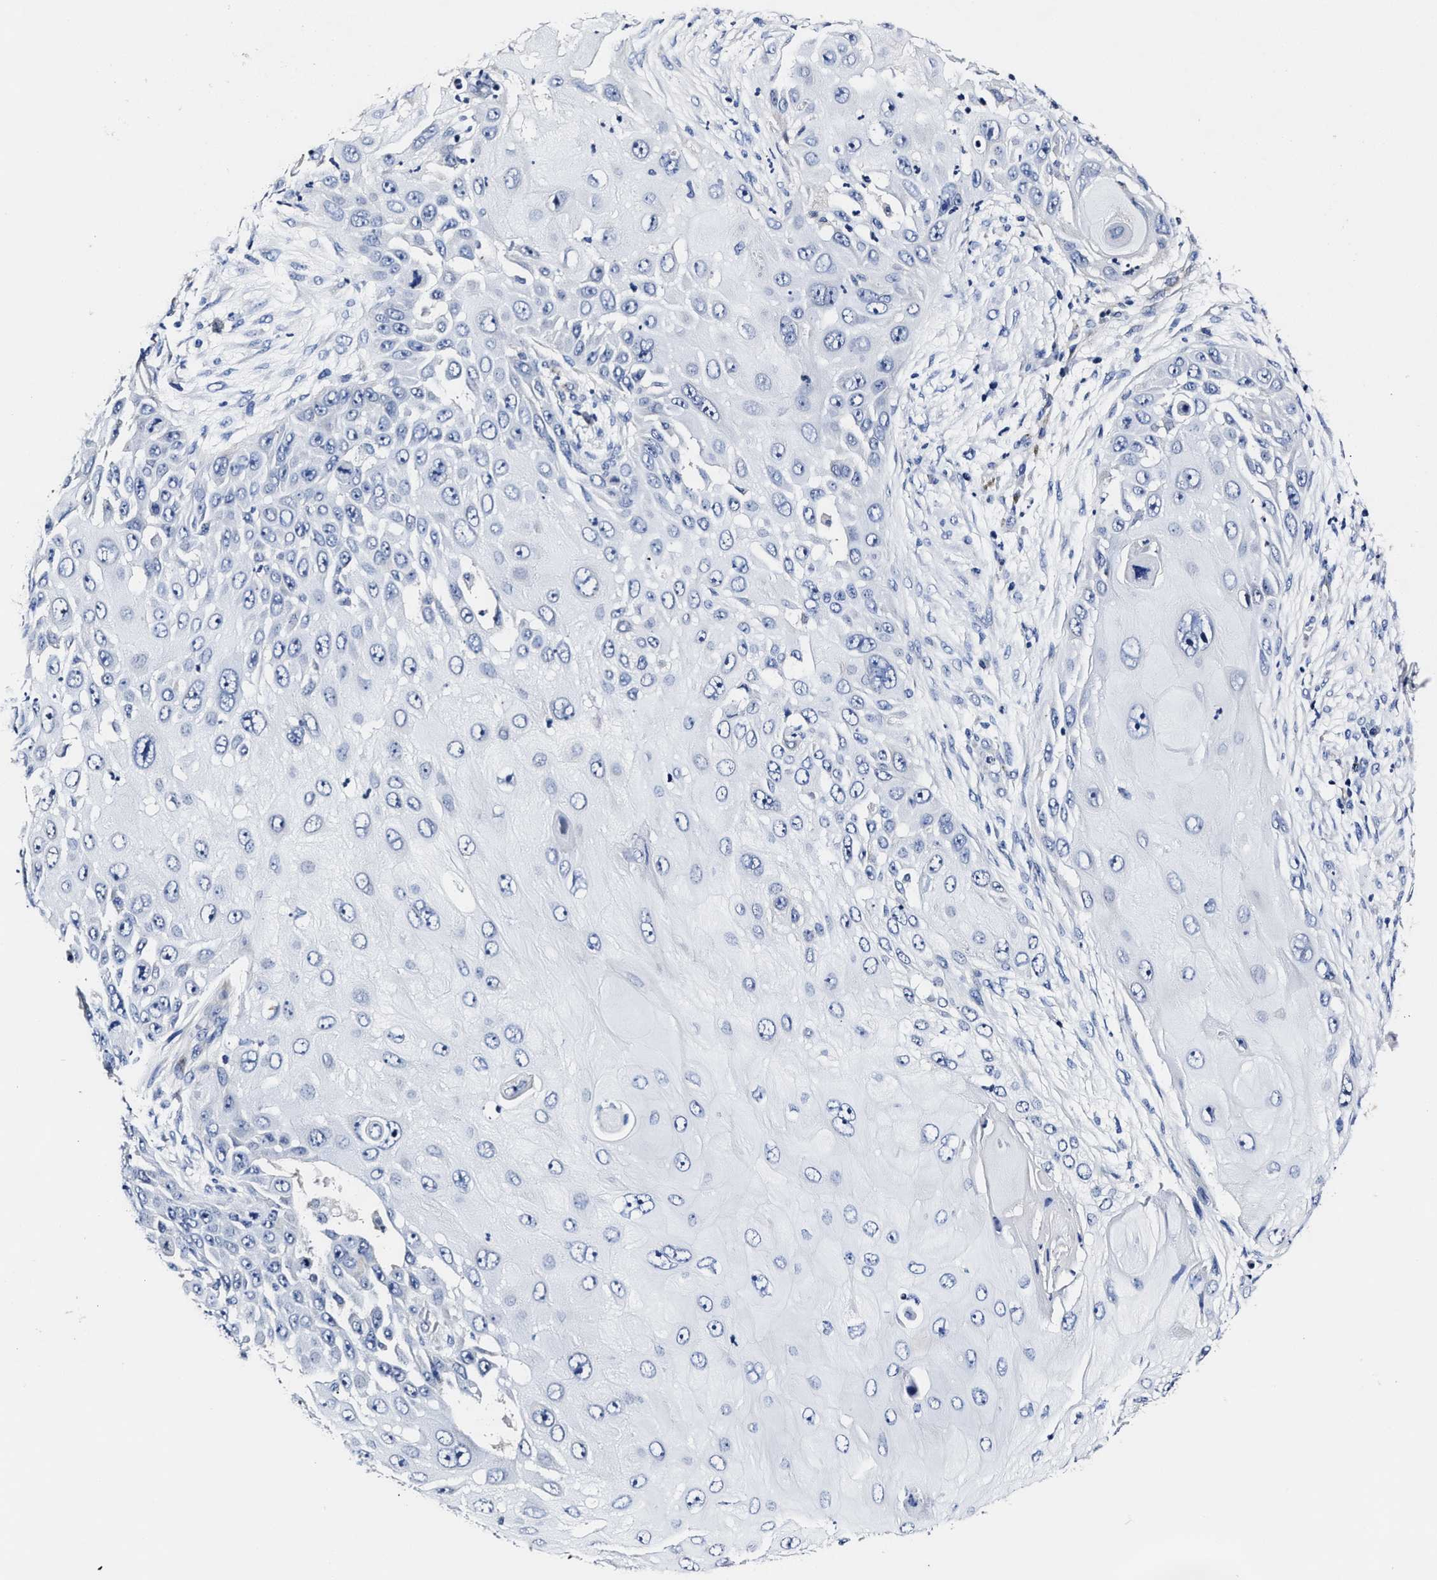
{"staining": {"intensity": "negative", "quantity": "none", "location": "none"}, "tissue": "skin cancer", "cell_type": "Tumor cells", "image_type": "cancer", "snomed": [{"axis": "morphology", "description": "Squamous cell carcinoma, NOS"}, {"axis": "topography", "description": "Skin"}], "caption": "Protein analysis of skin cancer displays no significant staining in tumor cells. Brightfield microscopy of immunohistochemistry (IHC) stained with DAB (3,3'-diaminobenzidine) (brown) and hematoxylin (blue), captured at high magnification.", "gene": "OLFML2A", "patient": {"sex": "female", "age": 44}}